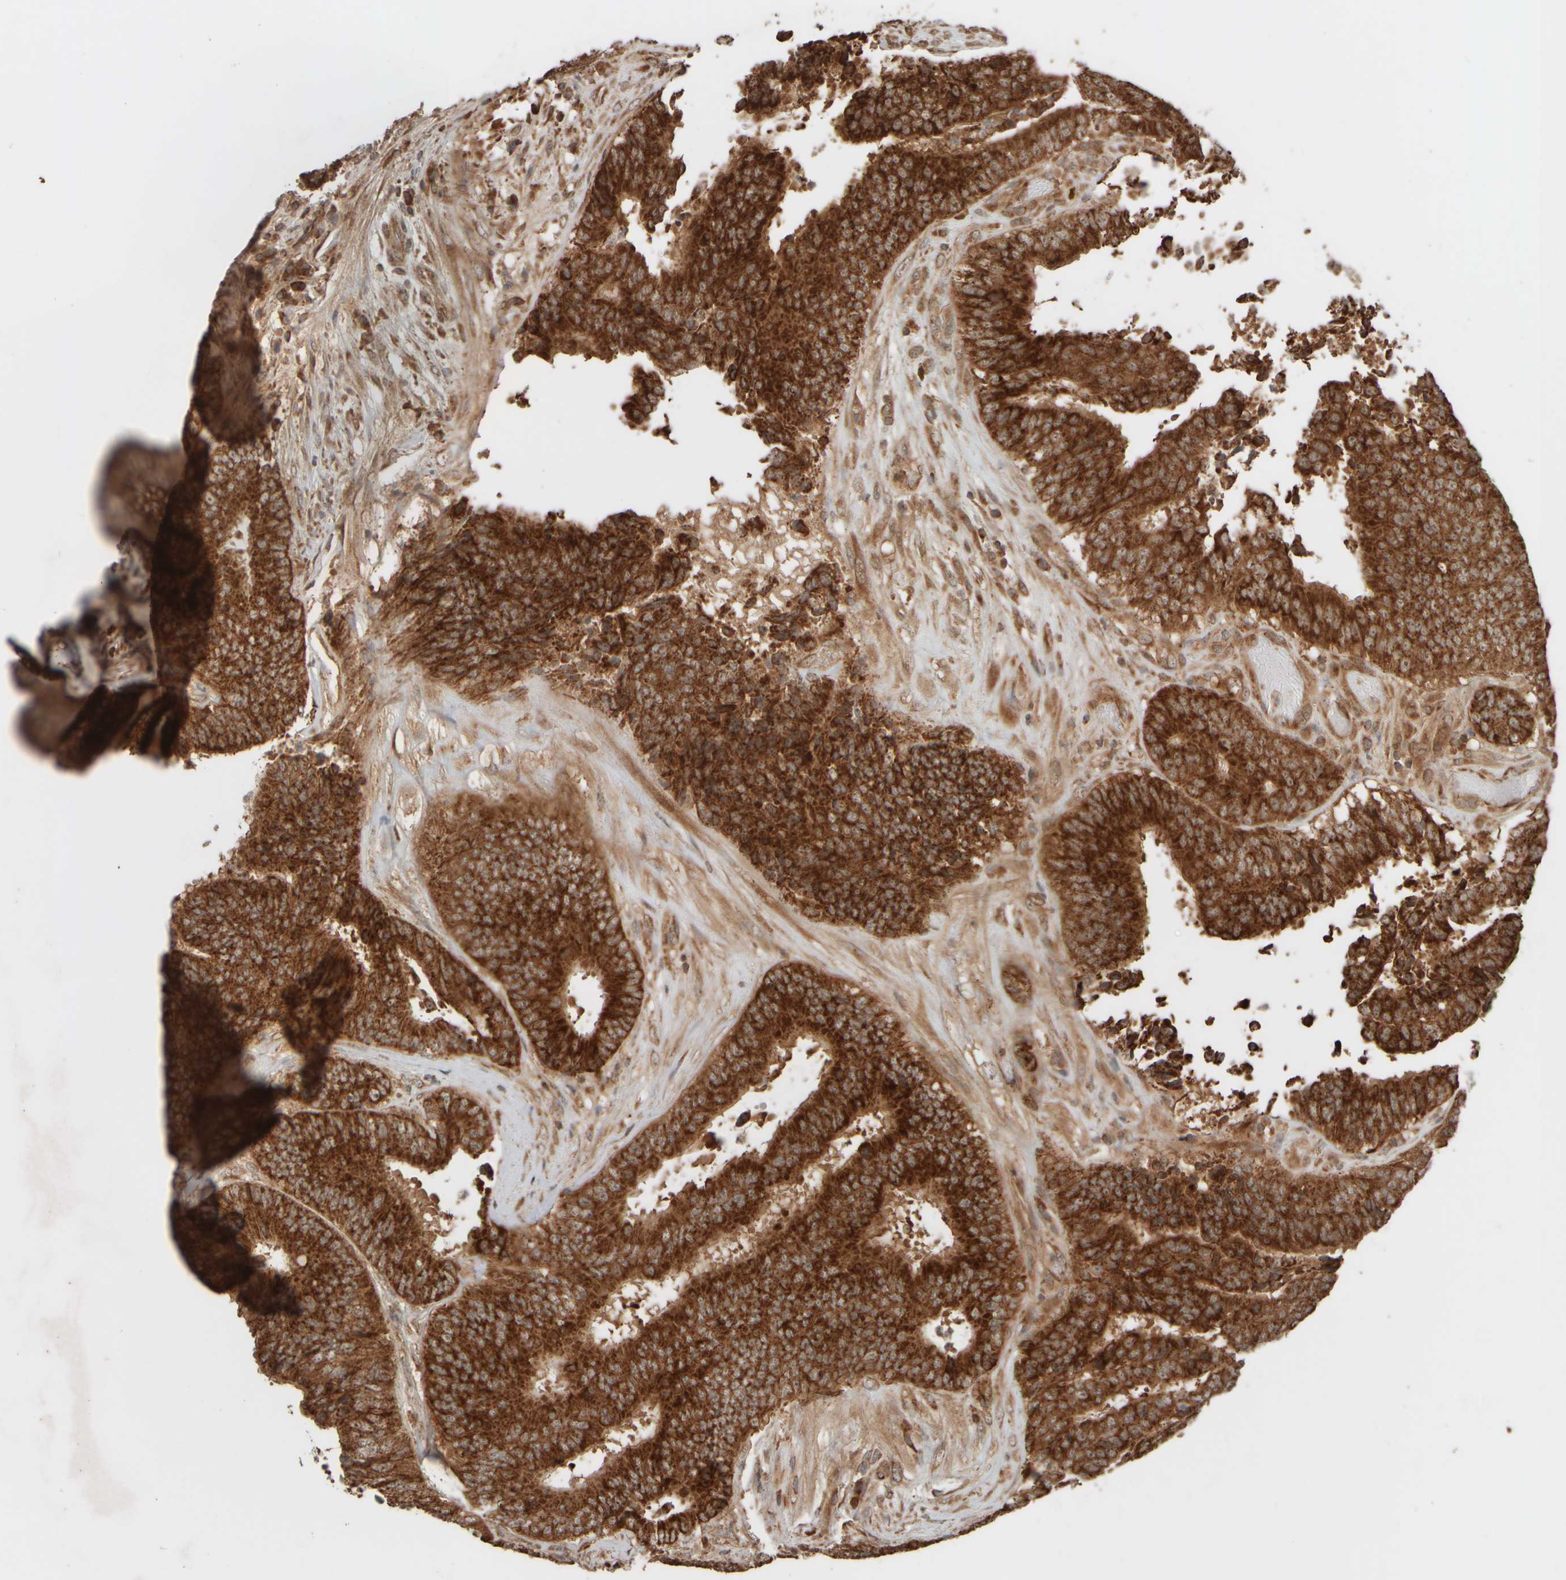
{"staining": {"intensity": "strong", "quantity": ">75%", "location": "cytoplasmic/membranous"}, "tissue": "colorectal cancer", "cell_type": "Tumor cells", "image_type": "cancer", "snomed": [{"axis": "morphology", "description": "Adenocarcinoma, NOS"}, {"axis": "topography", "description": "Rectum"}], "caption": "An image showing strong cytoplasmic/membranous staining in approximately >75% of tumor cells in adenocarcinoma (colorectal), as visualized by brown immunohistochemical staining.", "gene": "EIF2B3", "patient": {"sex": "male", "age": 72}}